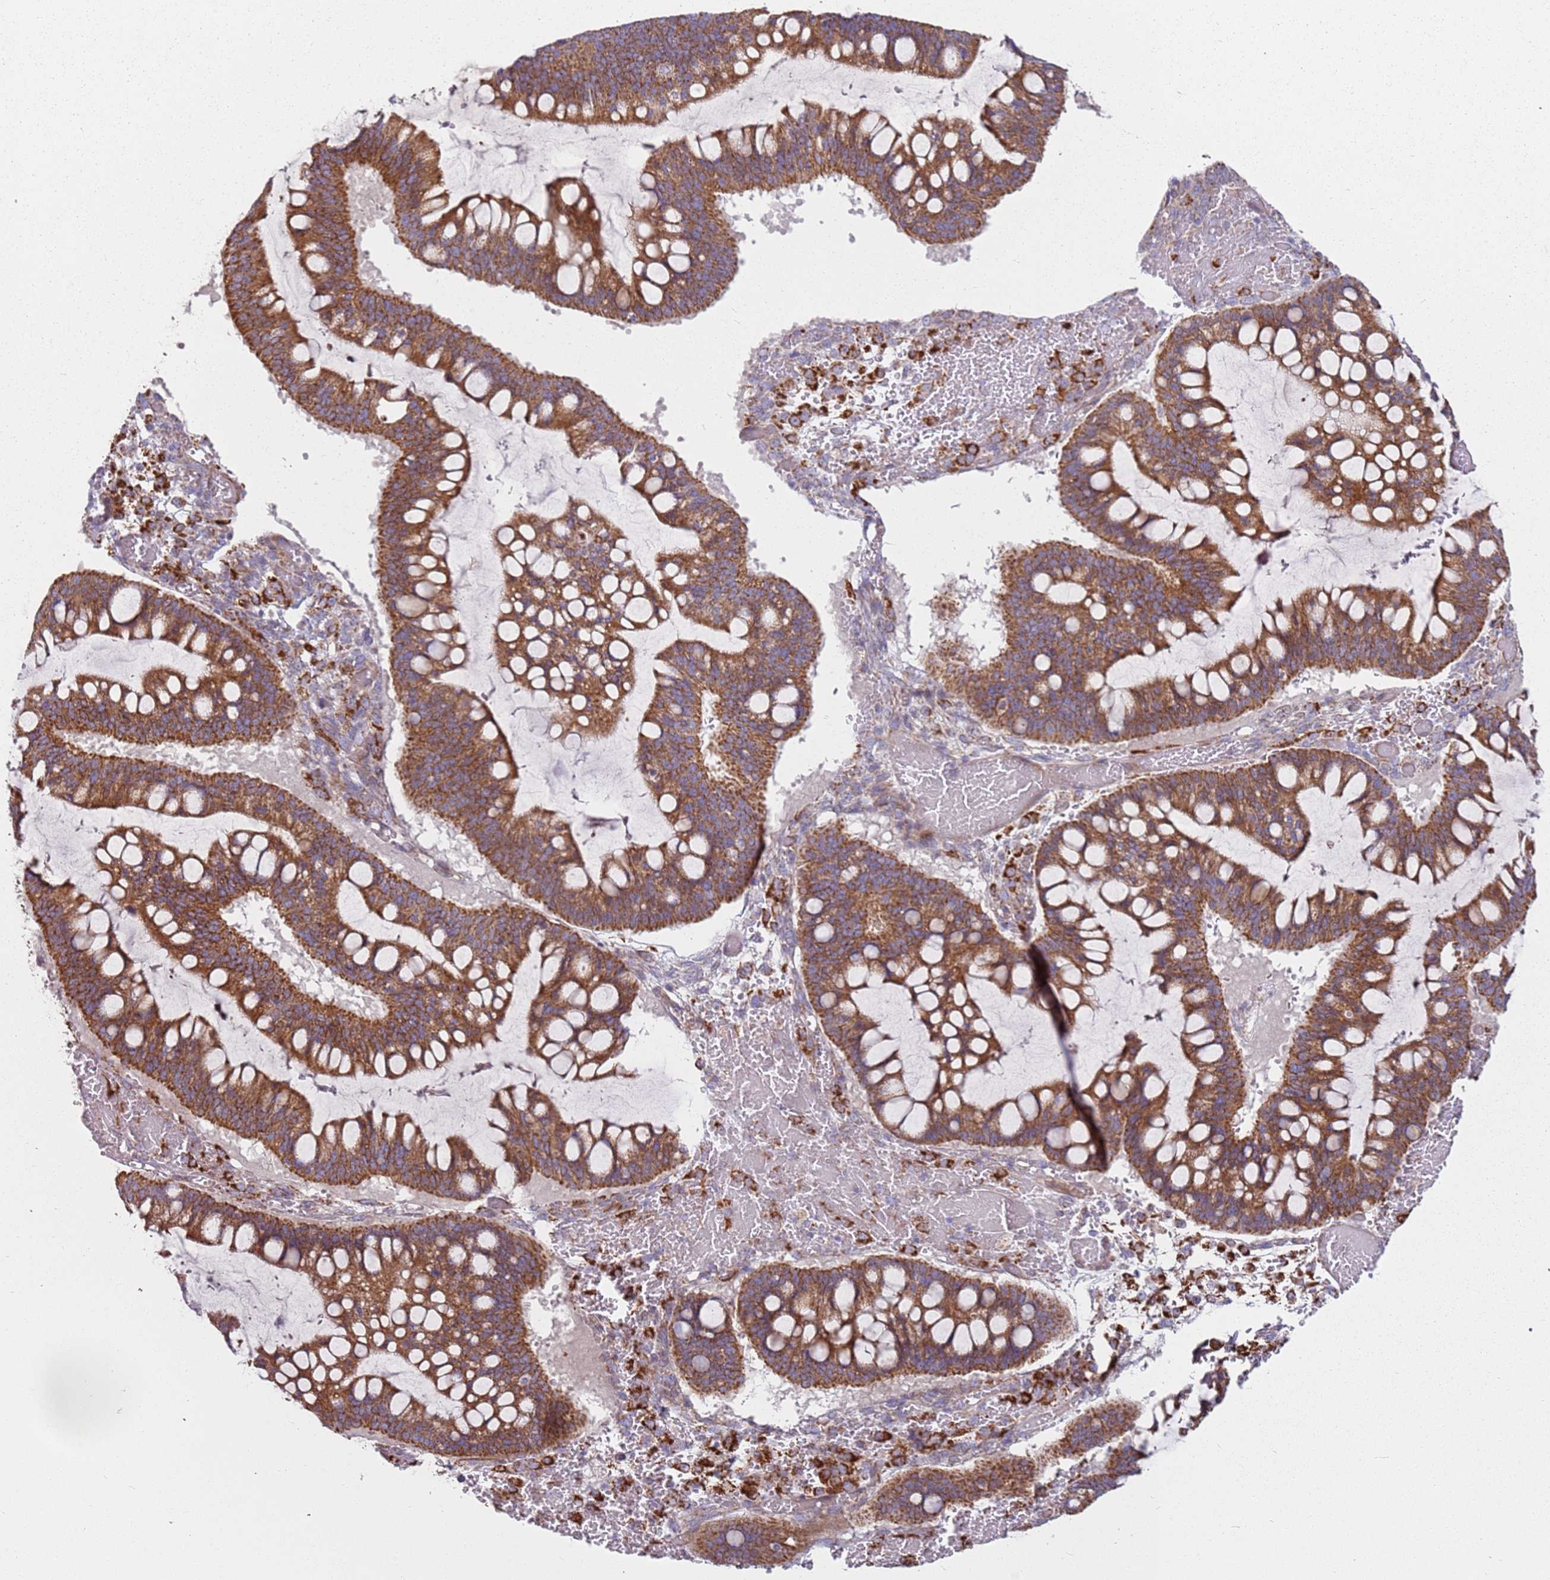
{"staining": {"intensity": "moderate", "quantity": ">75%", "location": "cytoplasmic/membranous"}, "tissue": "ovarian cancer", "cell_type": "Tumor cells", "image_type": "cancer", "snomed": [{"axis": "morphology", "description": "Cystadenocarcinoma, mucinous, NOS"}, {"axis": "topography", "description": "Ovary"}], "caption": "Immunohistochemistry (IHC) staining of ovarian cancer (mucinous cystadenocarcinoma), which displays medium levels of moderate cytoplasmic/membranous staining in about >75% of tumor cells indicating moderate cytoplasmic/membranous protein expression. The staining was performed using DAB (brown) for protein detection and nuclei were counterstained in hematoxylin (blue).", "gene": "ALS2", "patient": {"sex": "female", "age": 73}}